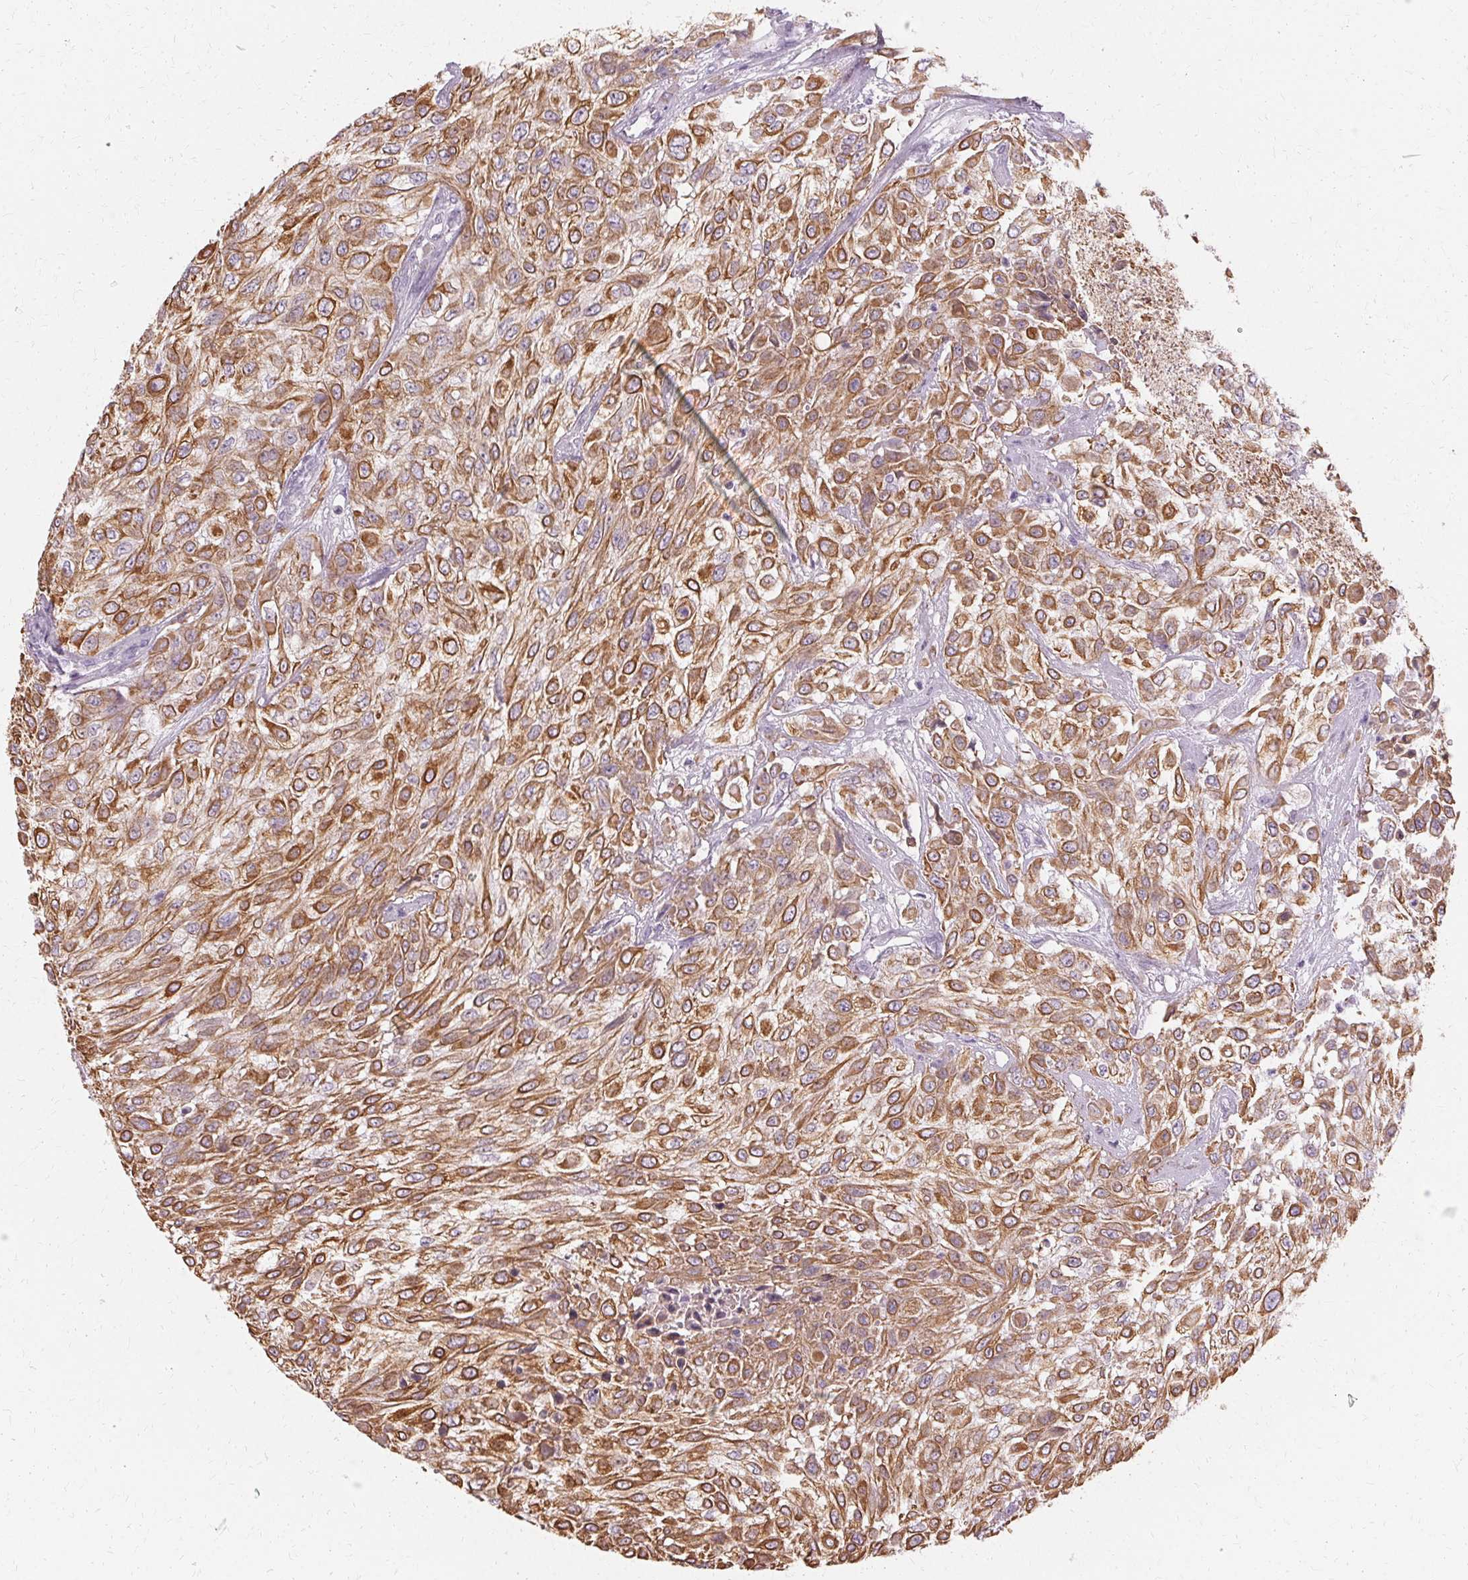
{"staining": {"intensity": "moderate", "quantity": ">75%", "location": "cytoplasmic/membranous"}, "tissue": "urothelial cancer", "cell_type": "Tumor cells", "image_type": "cancer", "snomed": [{"axis": "morphology", "description": "Urothelial carcinoma, High grade"}, {"axis": "topography", "description": "Urinary bladder"}], "caption": "A medium amount of moderate cytoplasmic/membranous staining is seen in about >75% of tumor cells in high-grade urothelial carcinoma tissue. (DAB (3,3'-diaminobenzidine) = brown stain, brightfield microscopy at high magnification).", "gene": "KRT6C", "patient": {"sex": "male", "age": 57}}